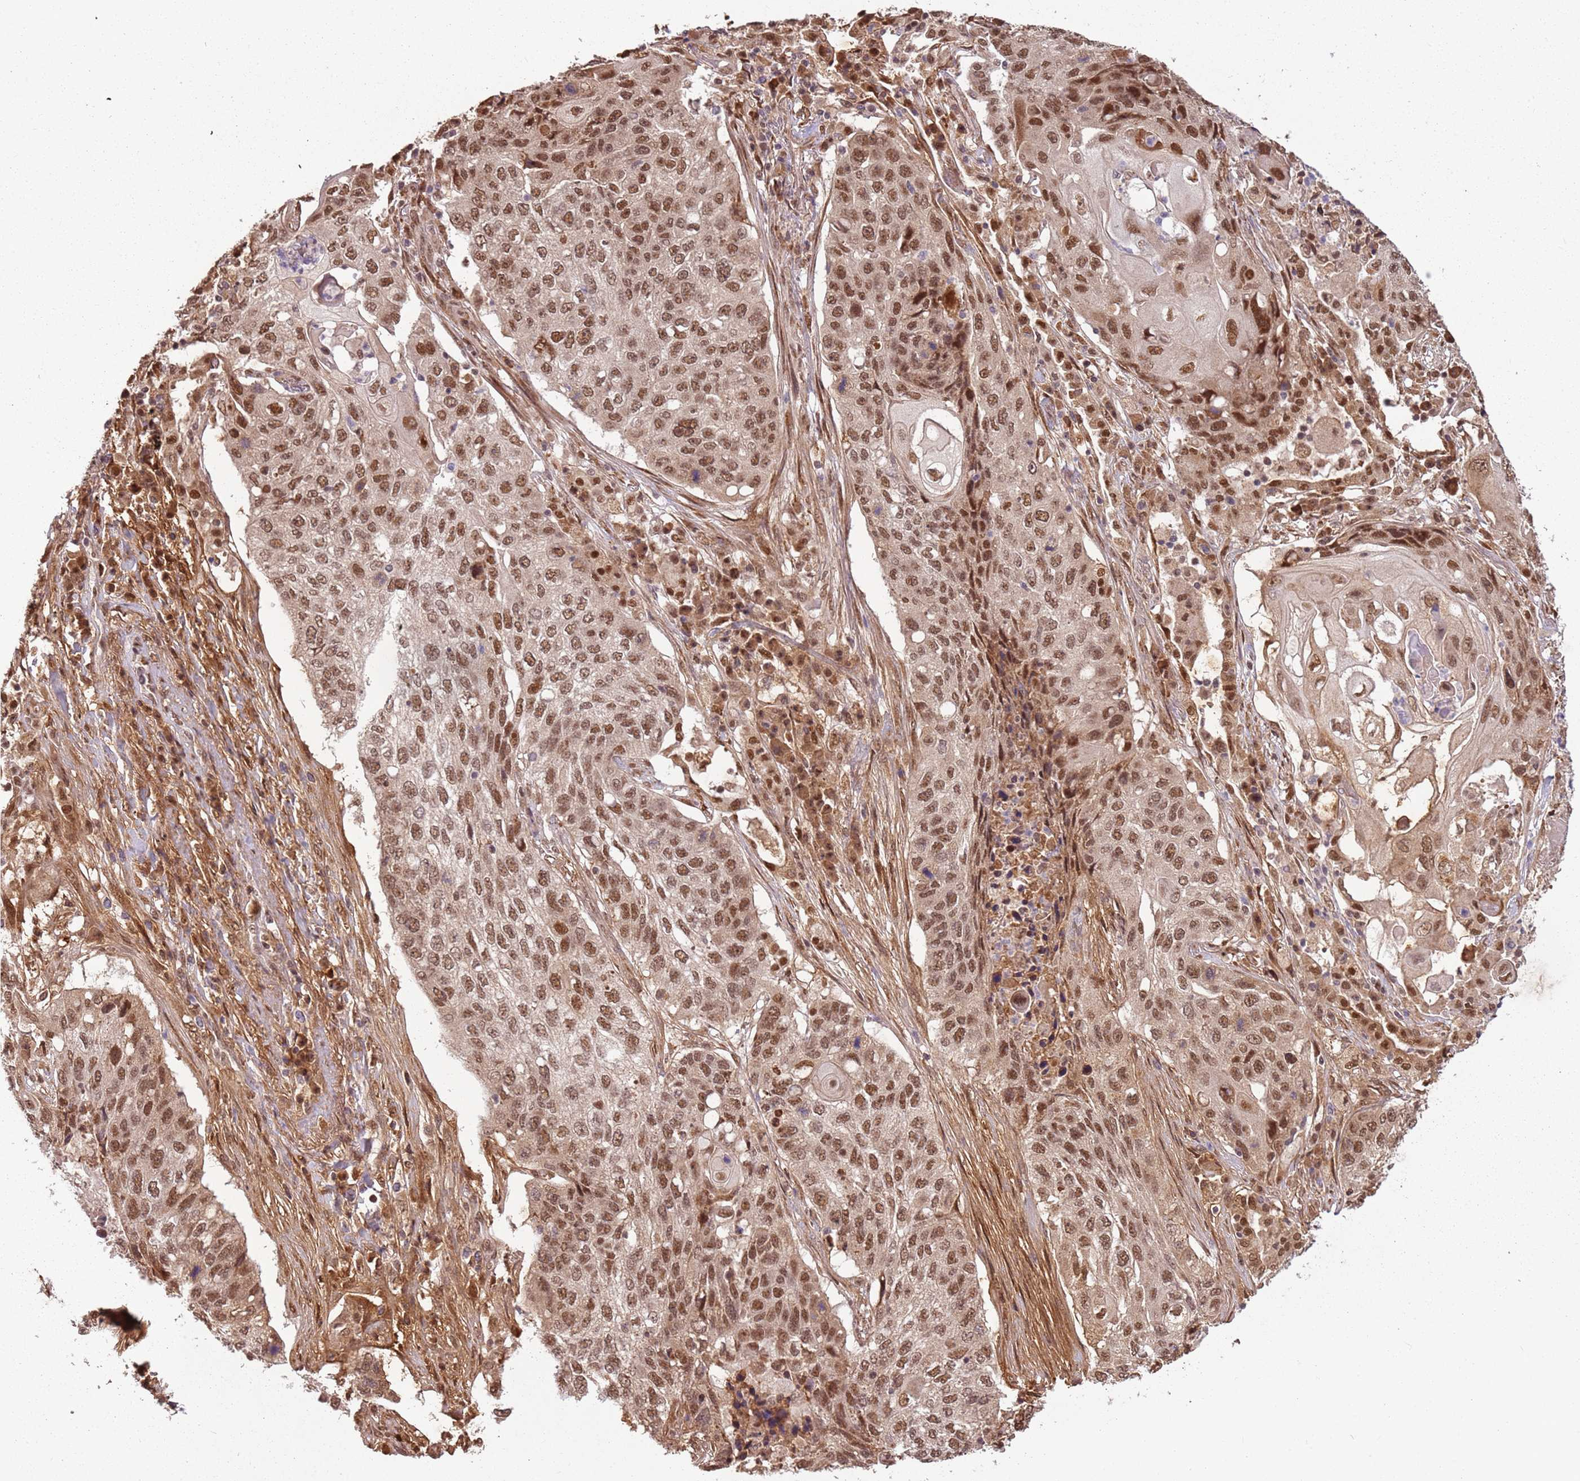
{"staining": {"intensity": "moderate", "quantity": ">75%", "location": "nuclear"}, "tissue": "lung cancer", "cell_type": "Tumor cells", "image_type": "cancer", "snomed": [{"axis": "morphology", "description": "Squamous cell carcinoma, NOS"}, {"axis": "topography", "description": "Lung"}], "caption": "High-power microscopy captured an IHC micrograph of lung cancer, revealing moderate nuclear staining in about >75% of tumor cells.", "gene": "POLR3H", "patient": {"sex": "female", "age": 63}}